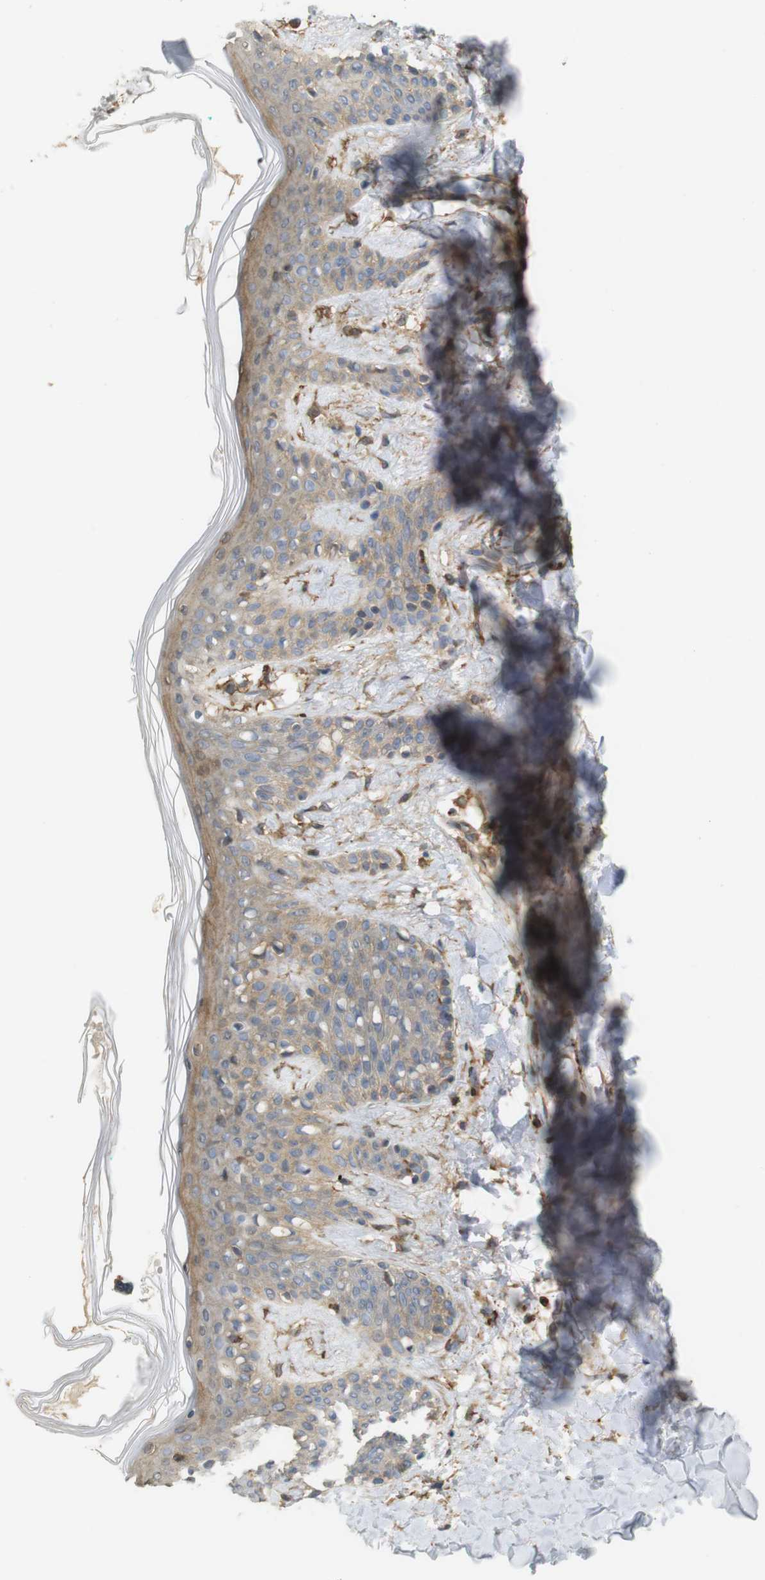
{"staining": {"intensity": "moderate", "quantity": ">75%", "location": "cytoplasmic/membranous"}, "tissue": "skin", "cell_type": "Fibroblasts", "image_type": "normal", "snomed": [{"axis": "morphology", "description": "Normal tissue, NOS"}, {"axis": "topography", "description": "Skin"}], "caption": "High-magnification brightfield microscopy of unremarkable skin stained with DAB (brown) and counterstained with hematoxylin (blue). fibroblasts exhibit moderate cytoplasmic/membranous expression is present in about>75% of cells.", "gene": "KSR1", "patient": {"sex": "male", "age": 16}}